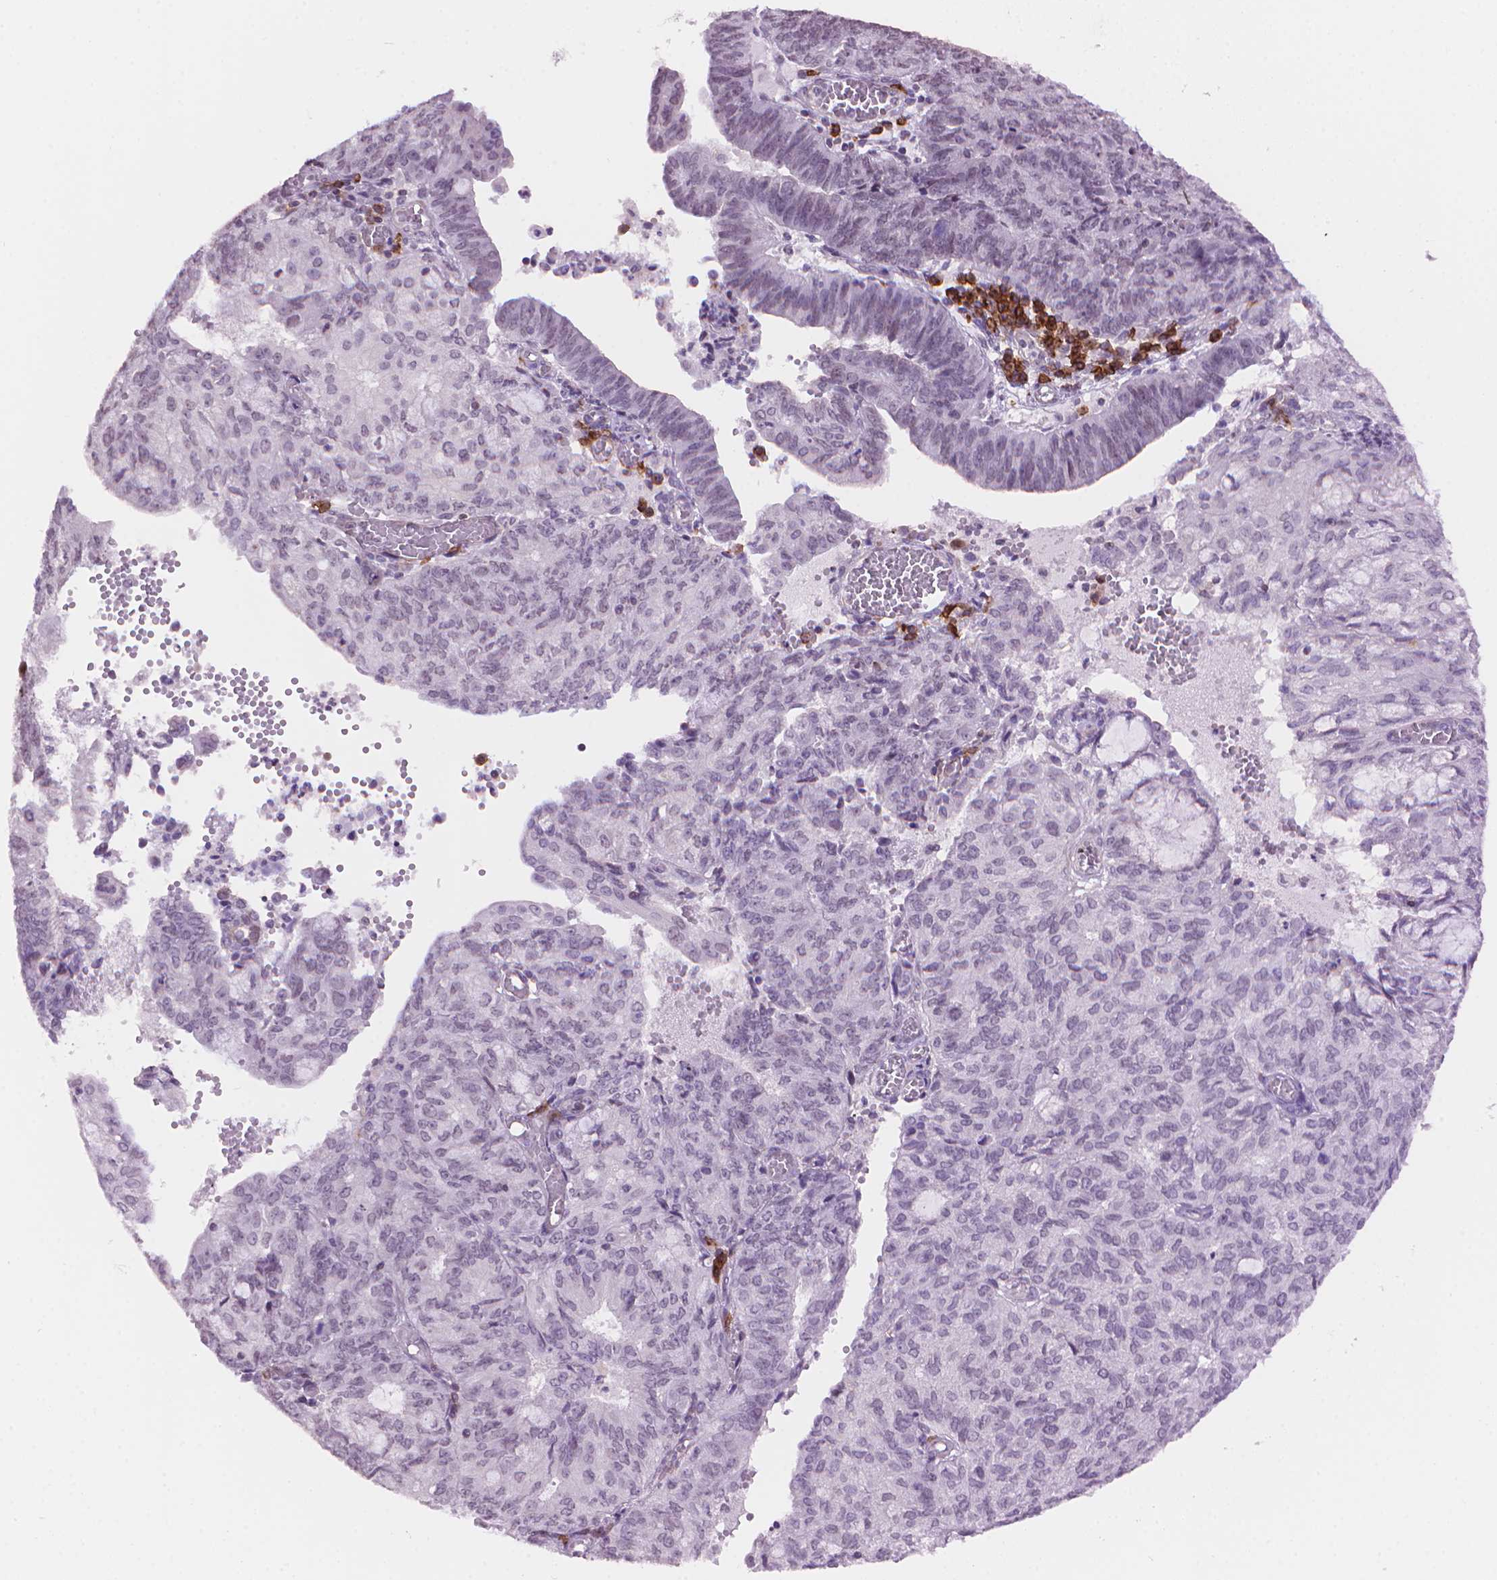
{"staining": {"intensity": "negative", "quantity": "none", "location": "none"}, "tissue": "endometrial cancer", "cell_type": "Tumor cells", "image_type": "cancer", "snomed": [{"axis": "morphology", "description": "Adenocarcinoma, NOS"}, {"axis": "topography", "description": "Endometrium"}], "caption": "This is an immunohistochemistry histopathology image of human endometrial cancer. There is no expression in tumor cells.", "gene": "TMEM184A", "patient": {"sex": "female", "age": 82}}